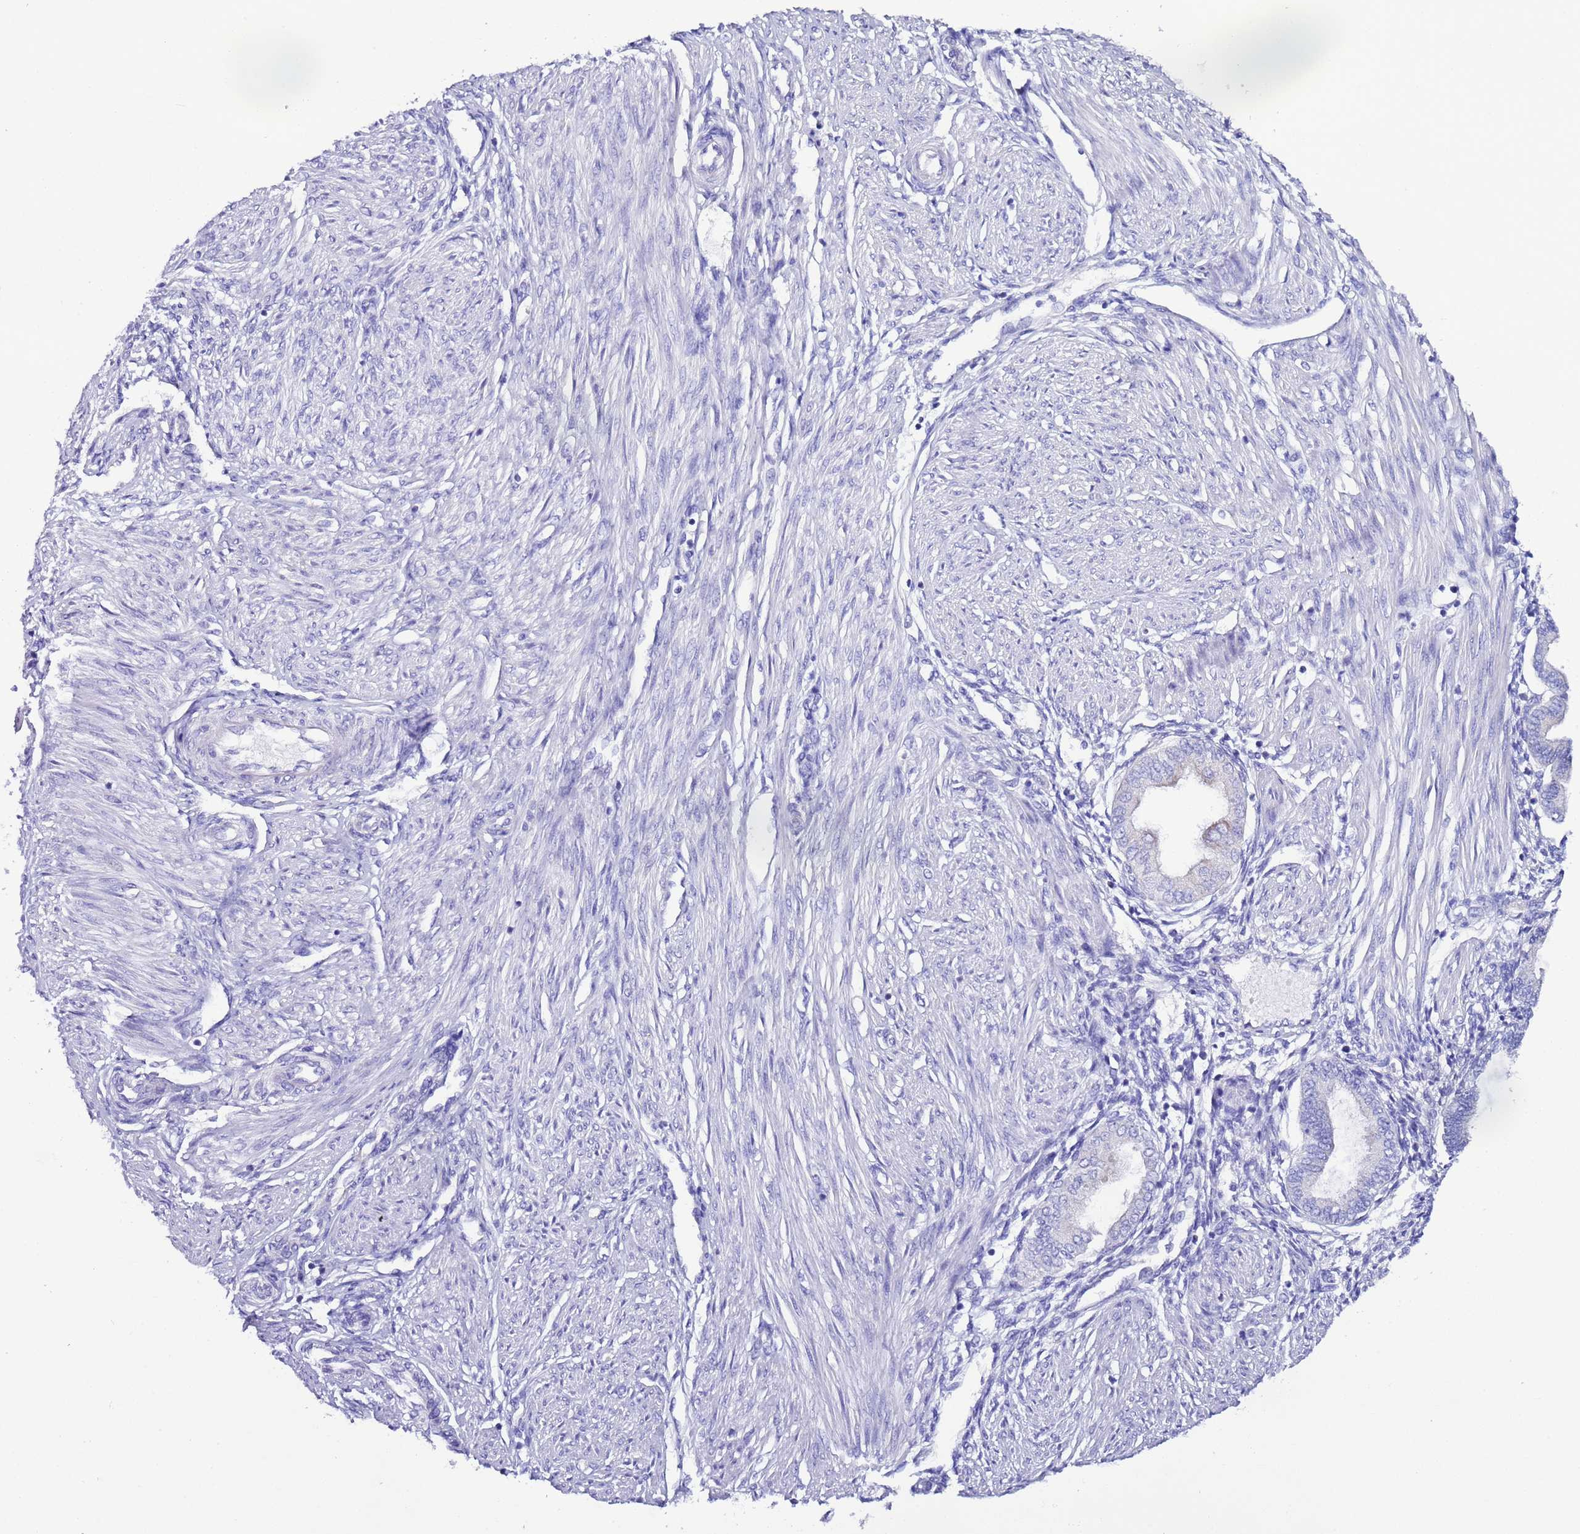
{"staining": {"intensity": "negative", "quantity": "none", "location": "none"}, "tissue": "endometrium", "cell_type": "Cells in endometrial stroma", "image_type": "normal", "snomed": [{"axis": "morphology", "description": "Normal tissue, NOS"}, {"axis": "topography", "description": "Endometrium"}], "caption": "IHC histopathology image of benign endometrium stained for a protein (brown), which demonstrates no staining in cells in endometrial stroma.", "gene": "AHI1", "patient": {"sex": "female", "age": 53}}